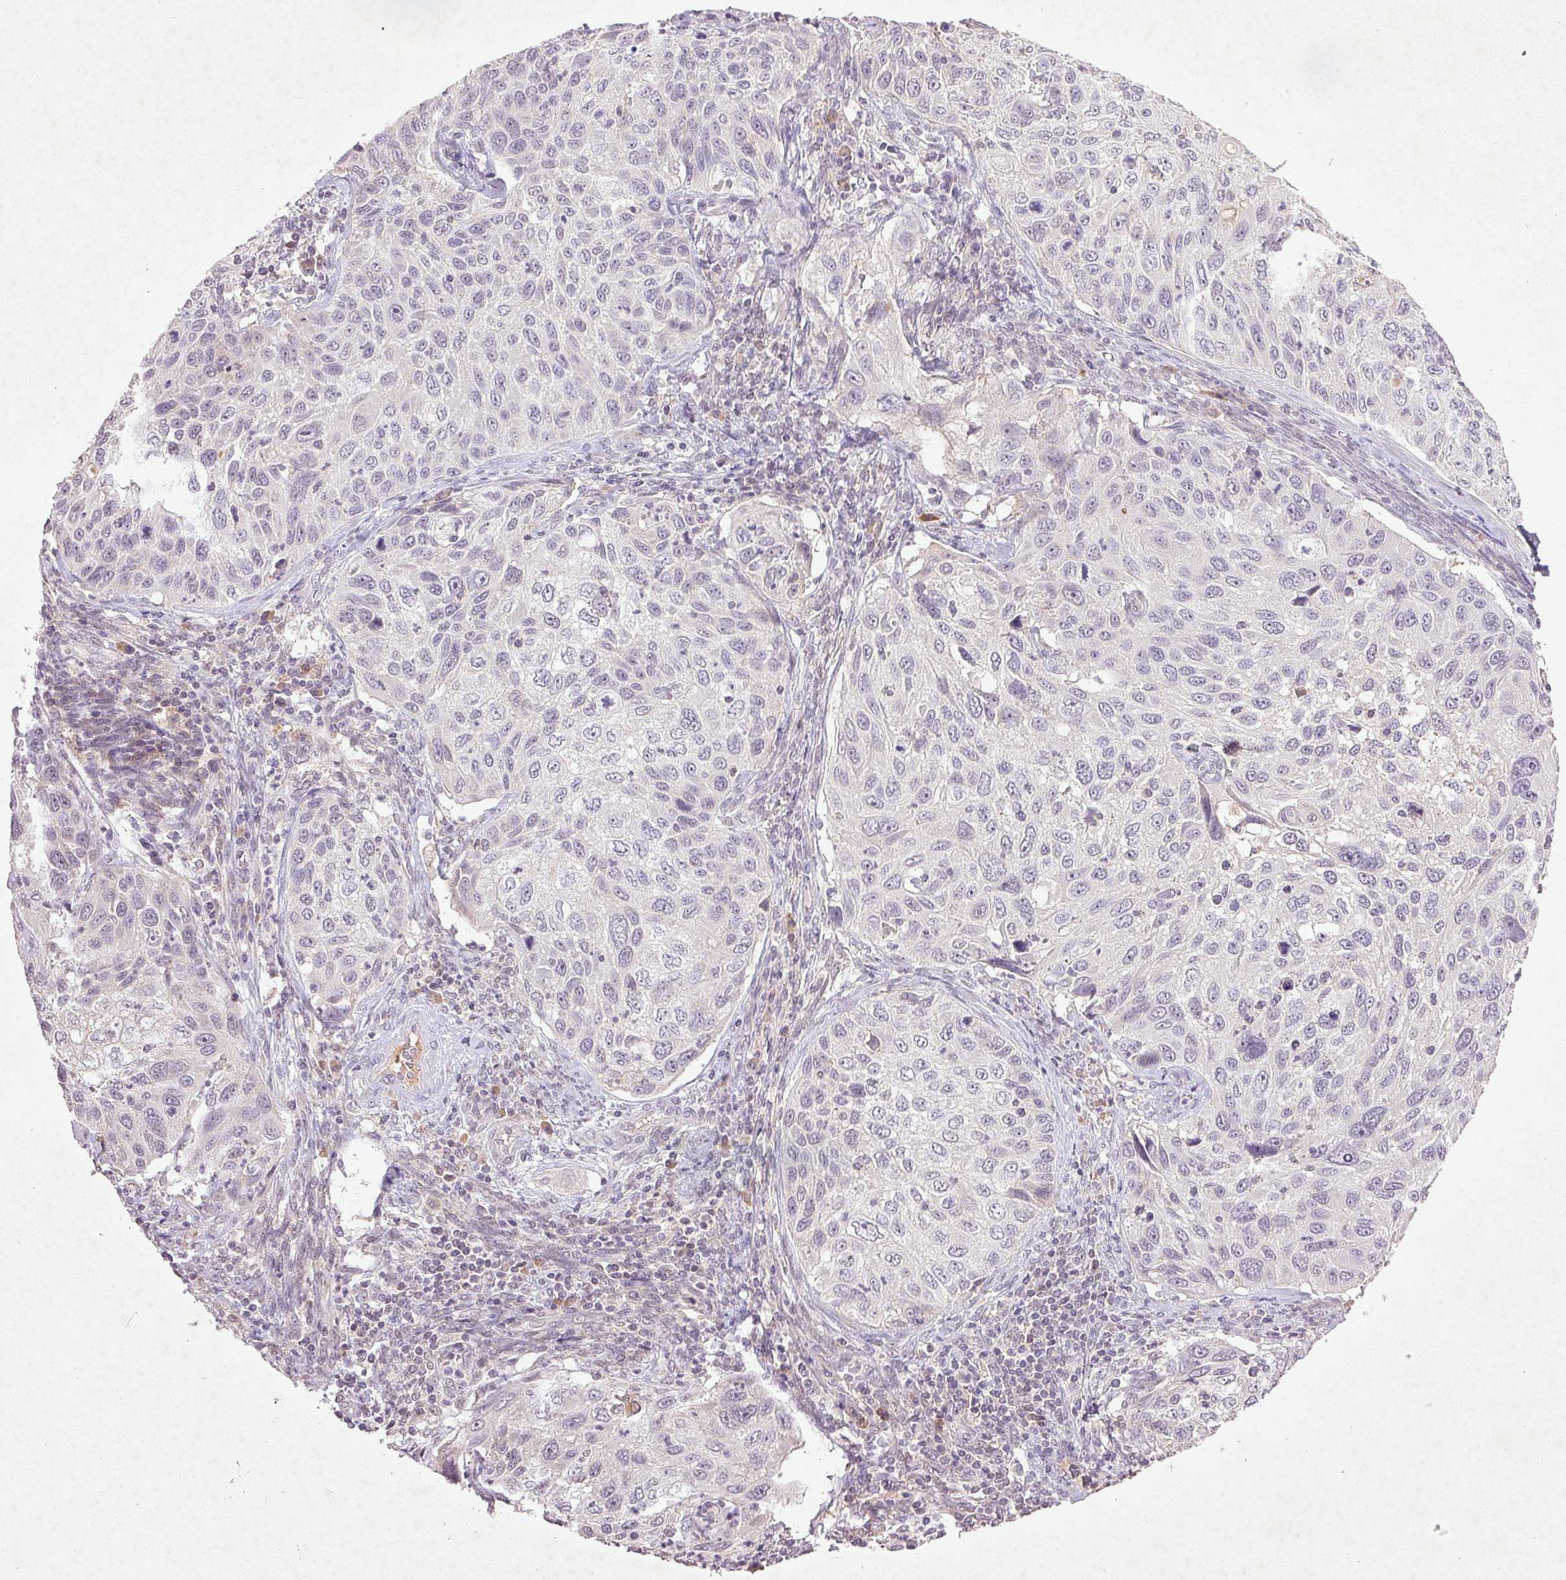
{"staining": {"intensity": "negative", "quantity": "none", "location": "none"}, "tissue": "cervical cancer", "cell_type": "Tumor cells", "image_type": "cancer", "snomed": [{"axis": "morphology", "description": "Squamous cell carcinoma, NOS"}, {"axis": "topography", "description": "Cervix"}], "caption": "Cervical cancer was stained to show a protein in brown. There is no significant positivity in tumor cells. Brightfield microscopy of immunohistochemistry stained with DAB (3,3'-diaminobenzidine) (brown) and hematoxylin (blue), captured at high magnification.", "gene": "FAM168B", "patient": {"sex": "female", "age": 70}}